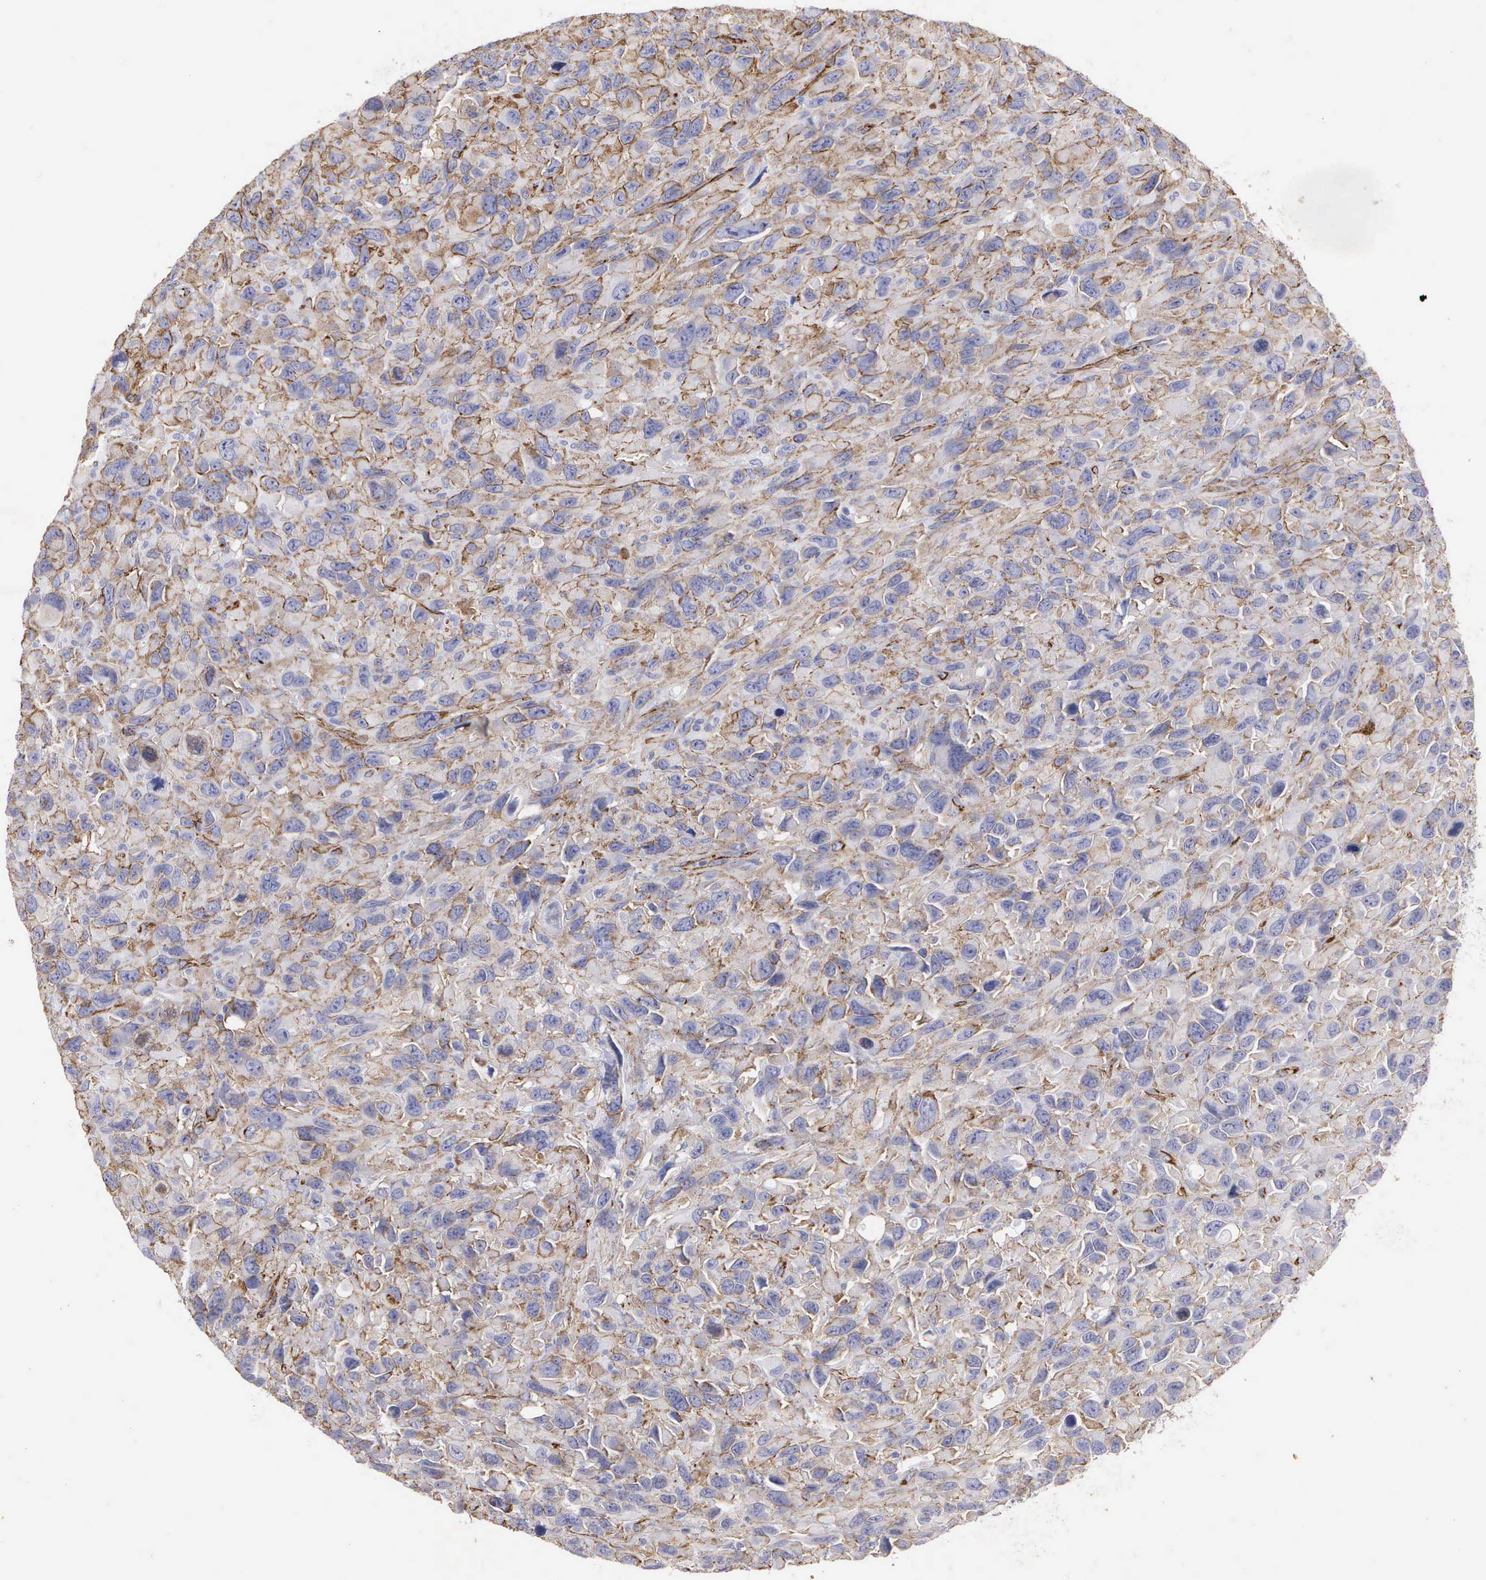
{"staining": {"intensity": "moderate", "quantity": "25%-75%", "location": "cytoplasmic/membranous"}, "tissue": "renal cancer", "cell_type": "Tumor cells", "image_type": "cancer", "snomed": [{"axis": "morphology", "description": "Adenocarcinoma, NOS"}, {"axis": "topography", "description": "Kidney"}], "caption": "Adenocarcinoma (renal) stained with IHC reveals moderate cytoplasmic/membranous positivity in about 25%-75% of tumor cells. The staining was performed using DAB (3,3'-diaminobenzidine) to visualize the protein expression in brown, while the nuclei were stained in blue with hematoxylin (Magnification: 20x).", "gene": "MAGEB10", "patient": {"sex": "male", "age": 79}}